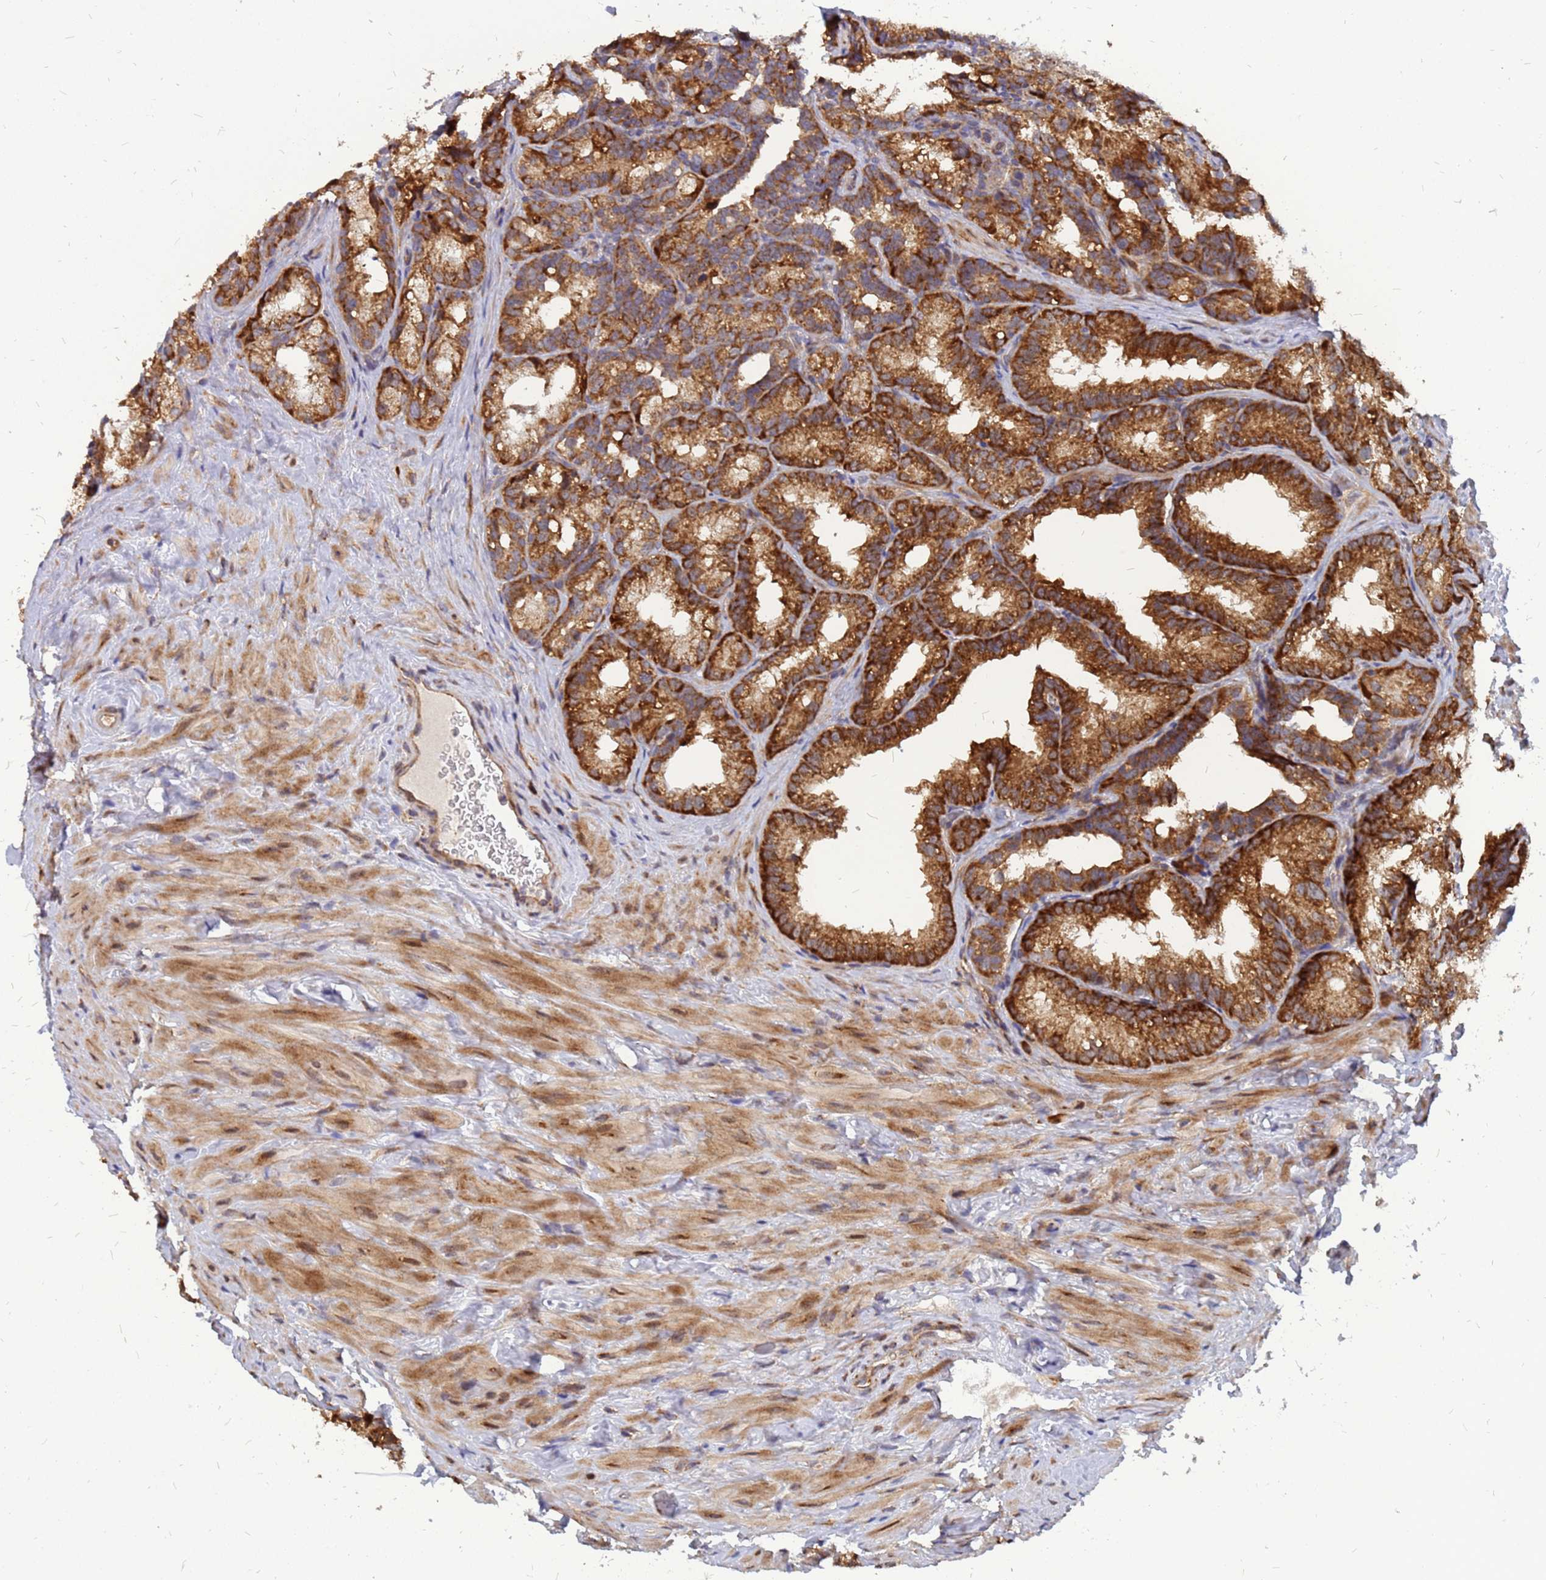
{"staining": {"intensity": "strong", "quantity": ">75%", "location": "cytoplasmic/membranous"}, "tissue": "seminal vesicle", "cell_type": "Glandular cells", "image_type": "normal", "snomed": [{"axis": "morphology", "description": "Normal tissue, NOS"}, {"axis": "topography", "description": "Seminal veicle"}], "caption": "Strong cytoplasmic/membranous staining is appreciated in about >75% of glandular cells in normal seminal vesicle.", "gene": "RPL8", "patient": {"sex": "male", "age": 60}}